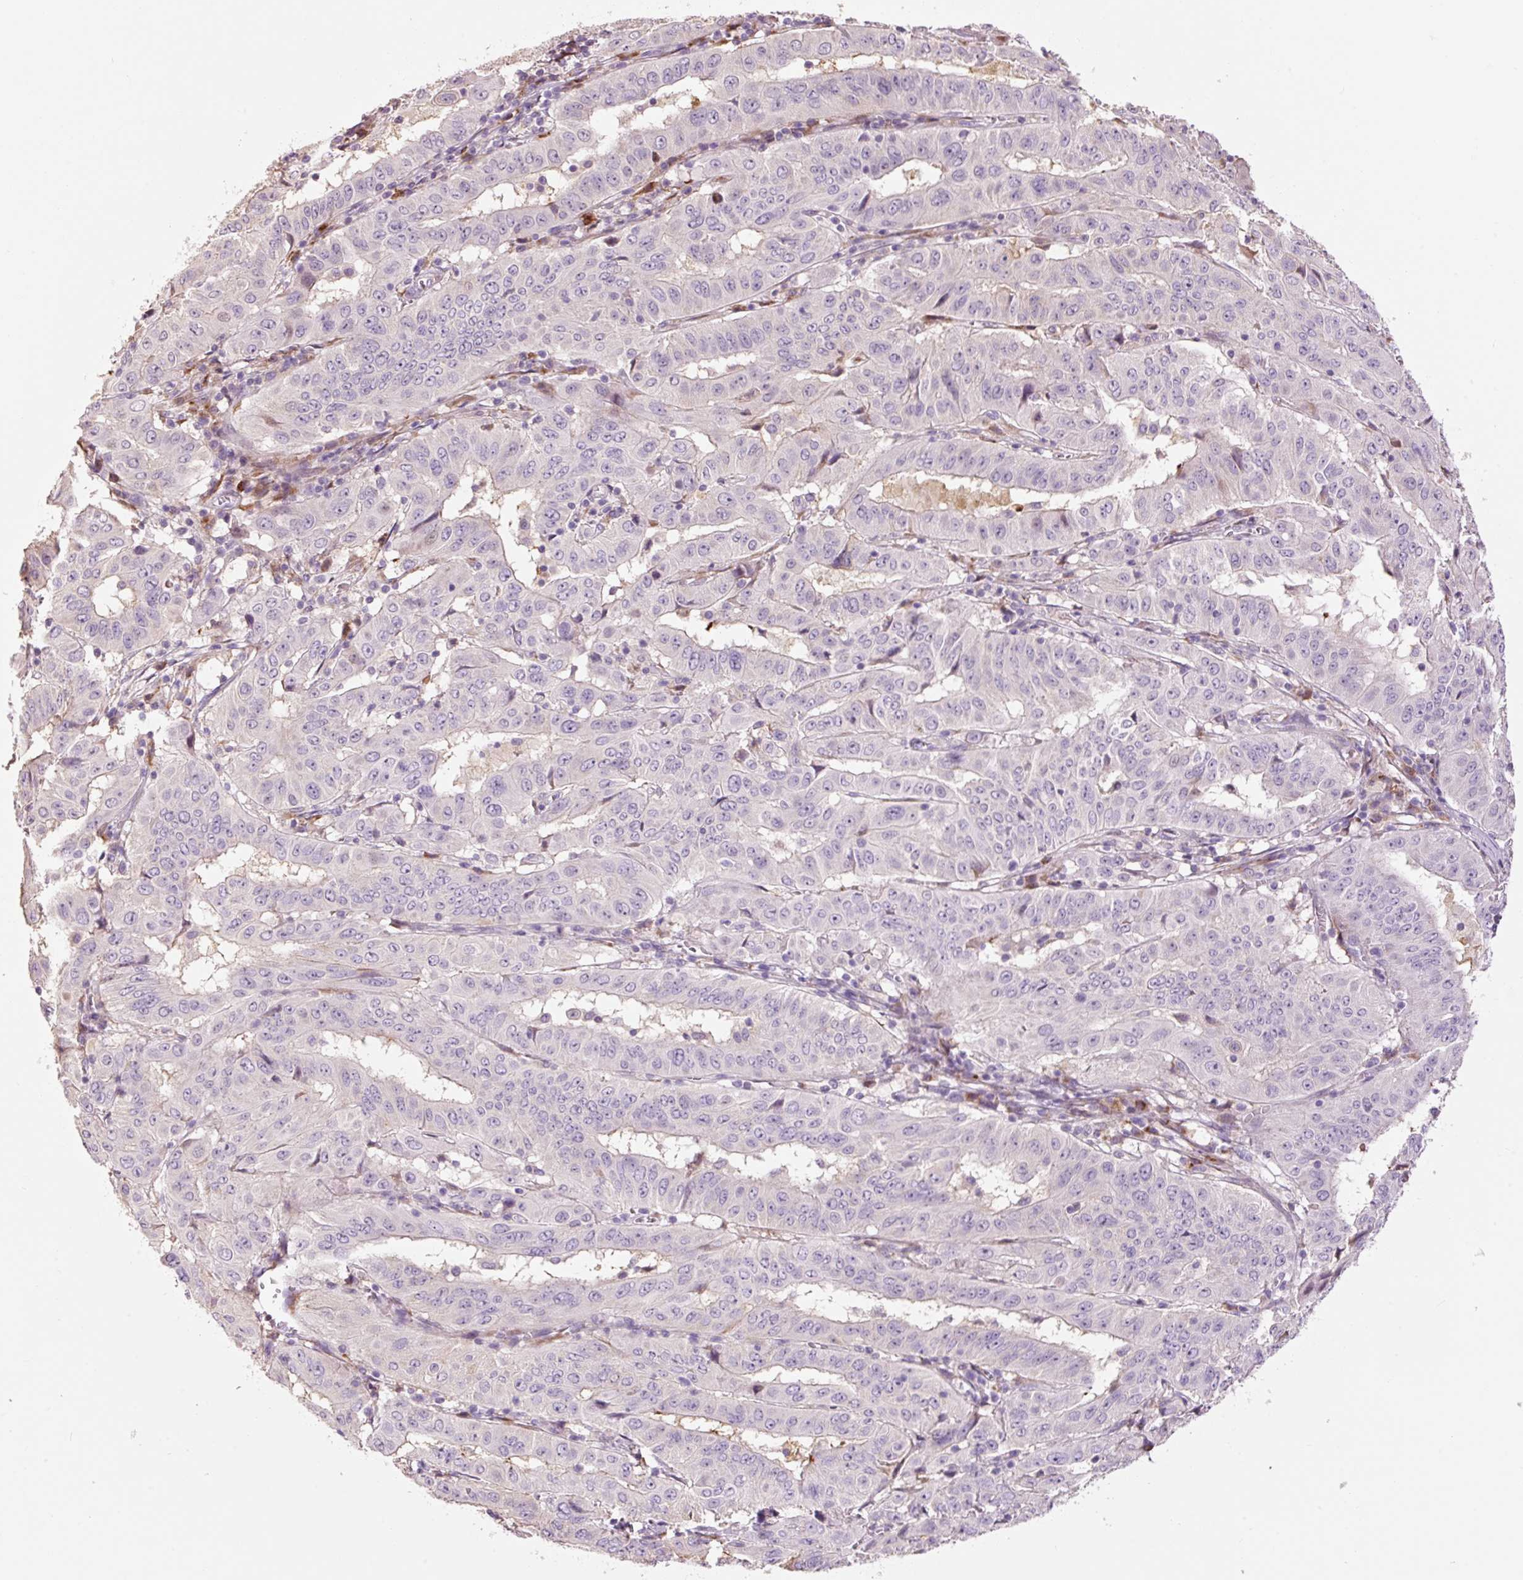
{"staining": {"intensity": "negative", "quantity": "none", "location": "none"}, "tissue": "pancreatic cancer", "cell_type": "Tumor cells", "image_type": "cancer", "snomed": [{"axis": "morphology", "description": "Adenocarcinoma, NOS"}, {"axis": "topography", "description": "Pancreas"}], "caption": "The IHC micrograph has no significant expression in tumor cells of pancreatic cancer (adenocarcinoma) tissue.", "gene": "HAX1", "patient": {"sex": "male", "age": 63}}